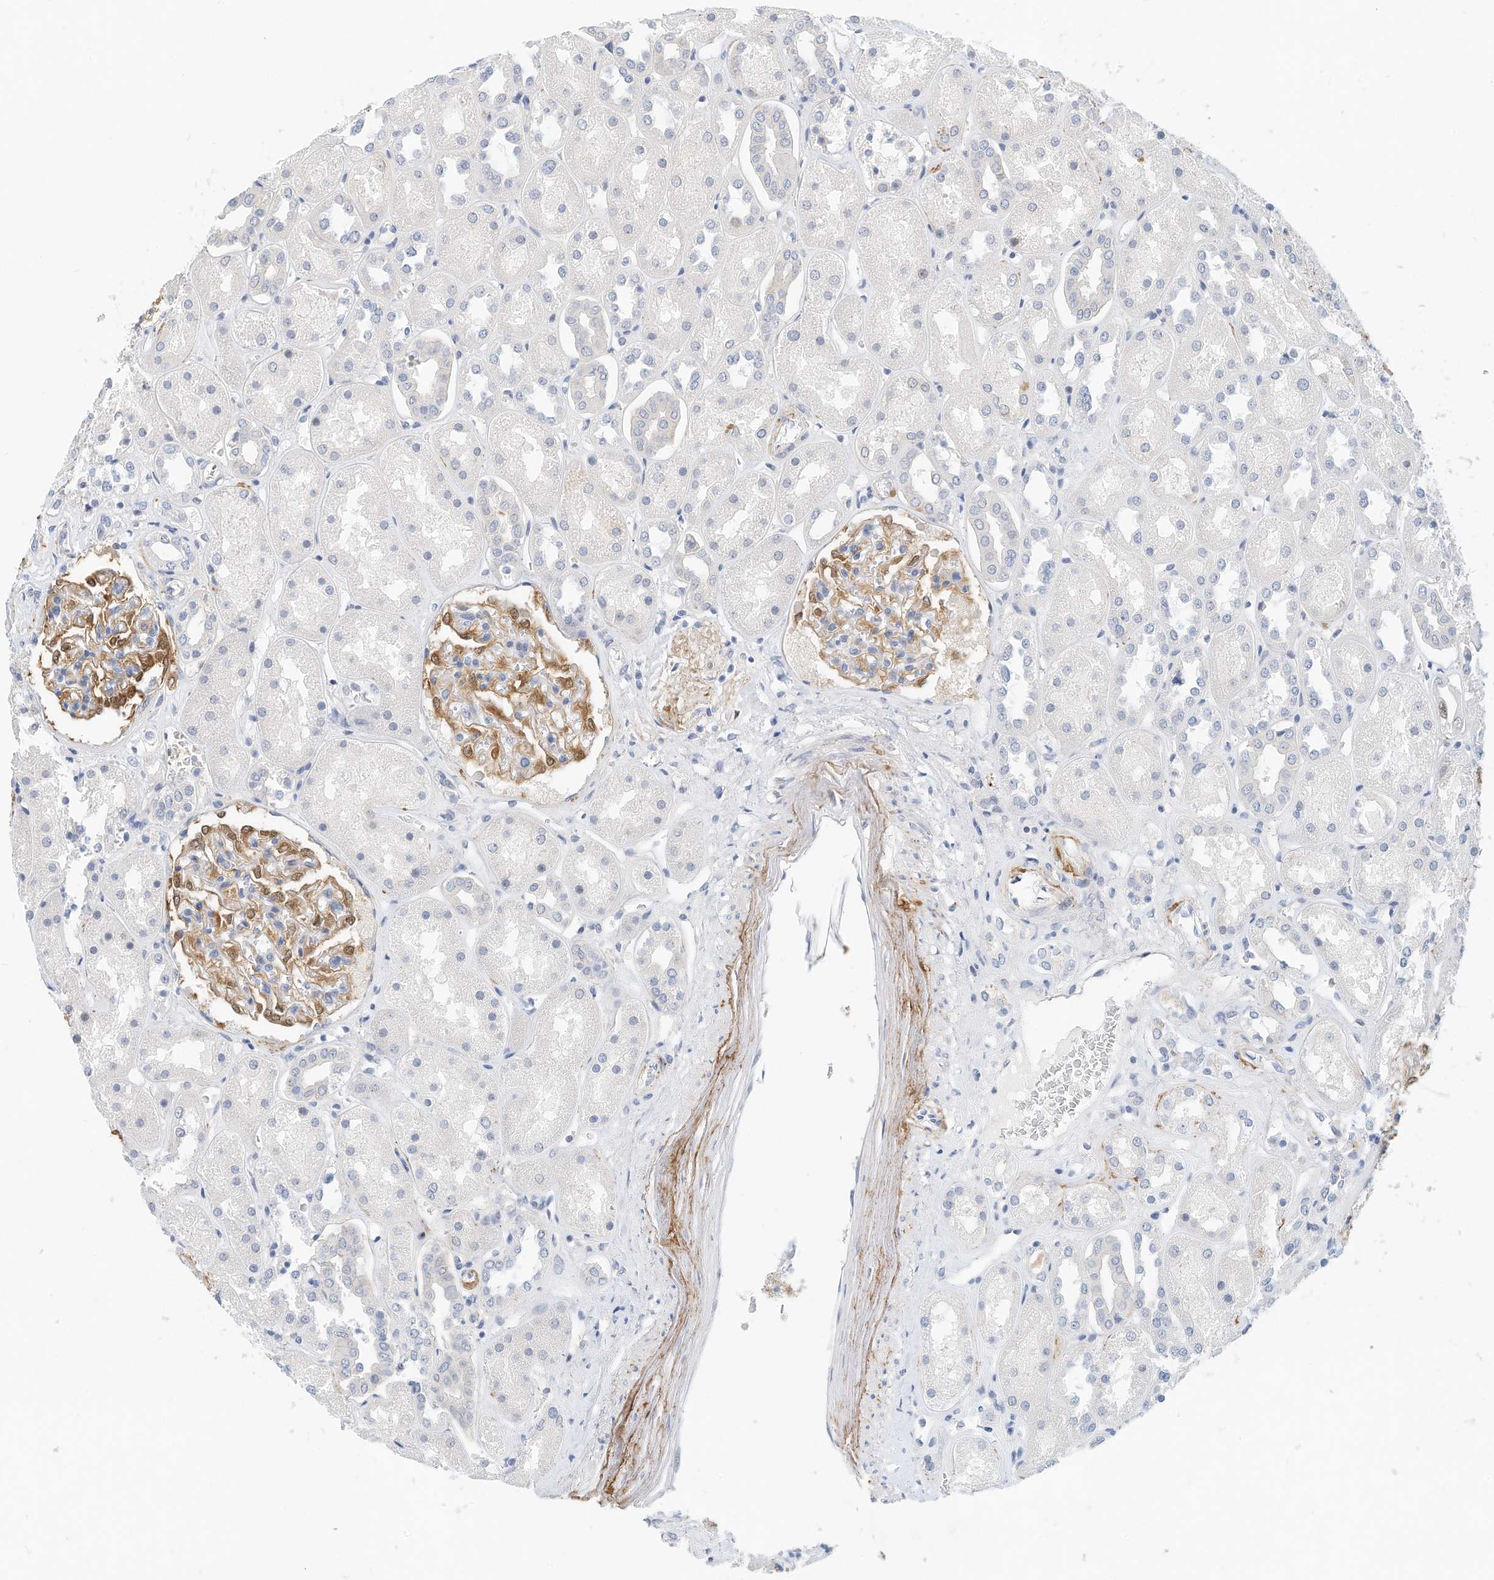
{"staining": {"intensity": "moderate", "quantity": "<25%", "location": "cytoplasmic/membranous"}, "tissue": "kidney", "cell_type": "Cells in glomeruli", "image_type": "normal", "snomed": [{"axis": "morphology", "description": "Normal tissue, NOS"}, {"axis": "topography", "description": "Kidney"}], "caption": "A brown stain highlights moderate cytoplasmic/membranous expression of a protein in cells in glomeruli of unremarkable kidney.", "gene": "ARHGAP28", "patient": {"sex": "male", "age": 70}}